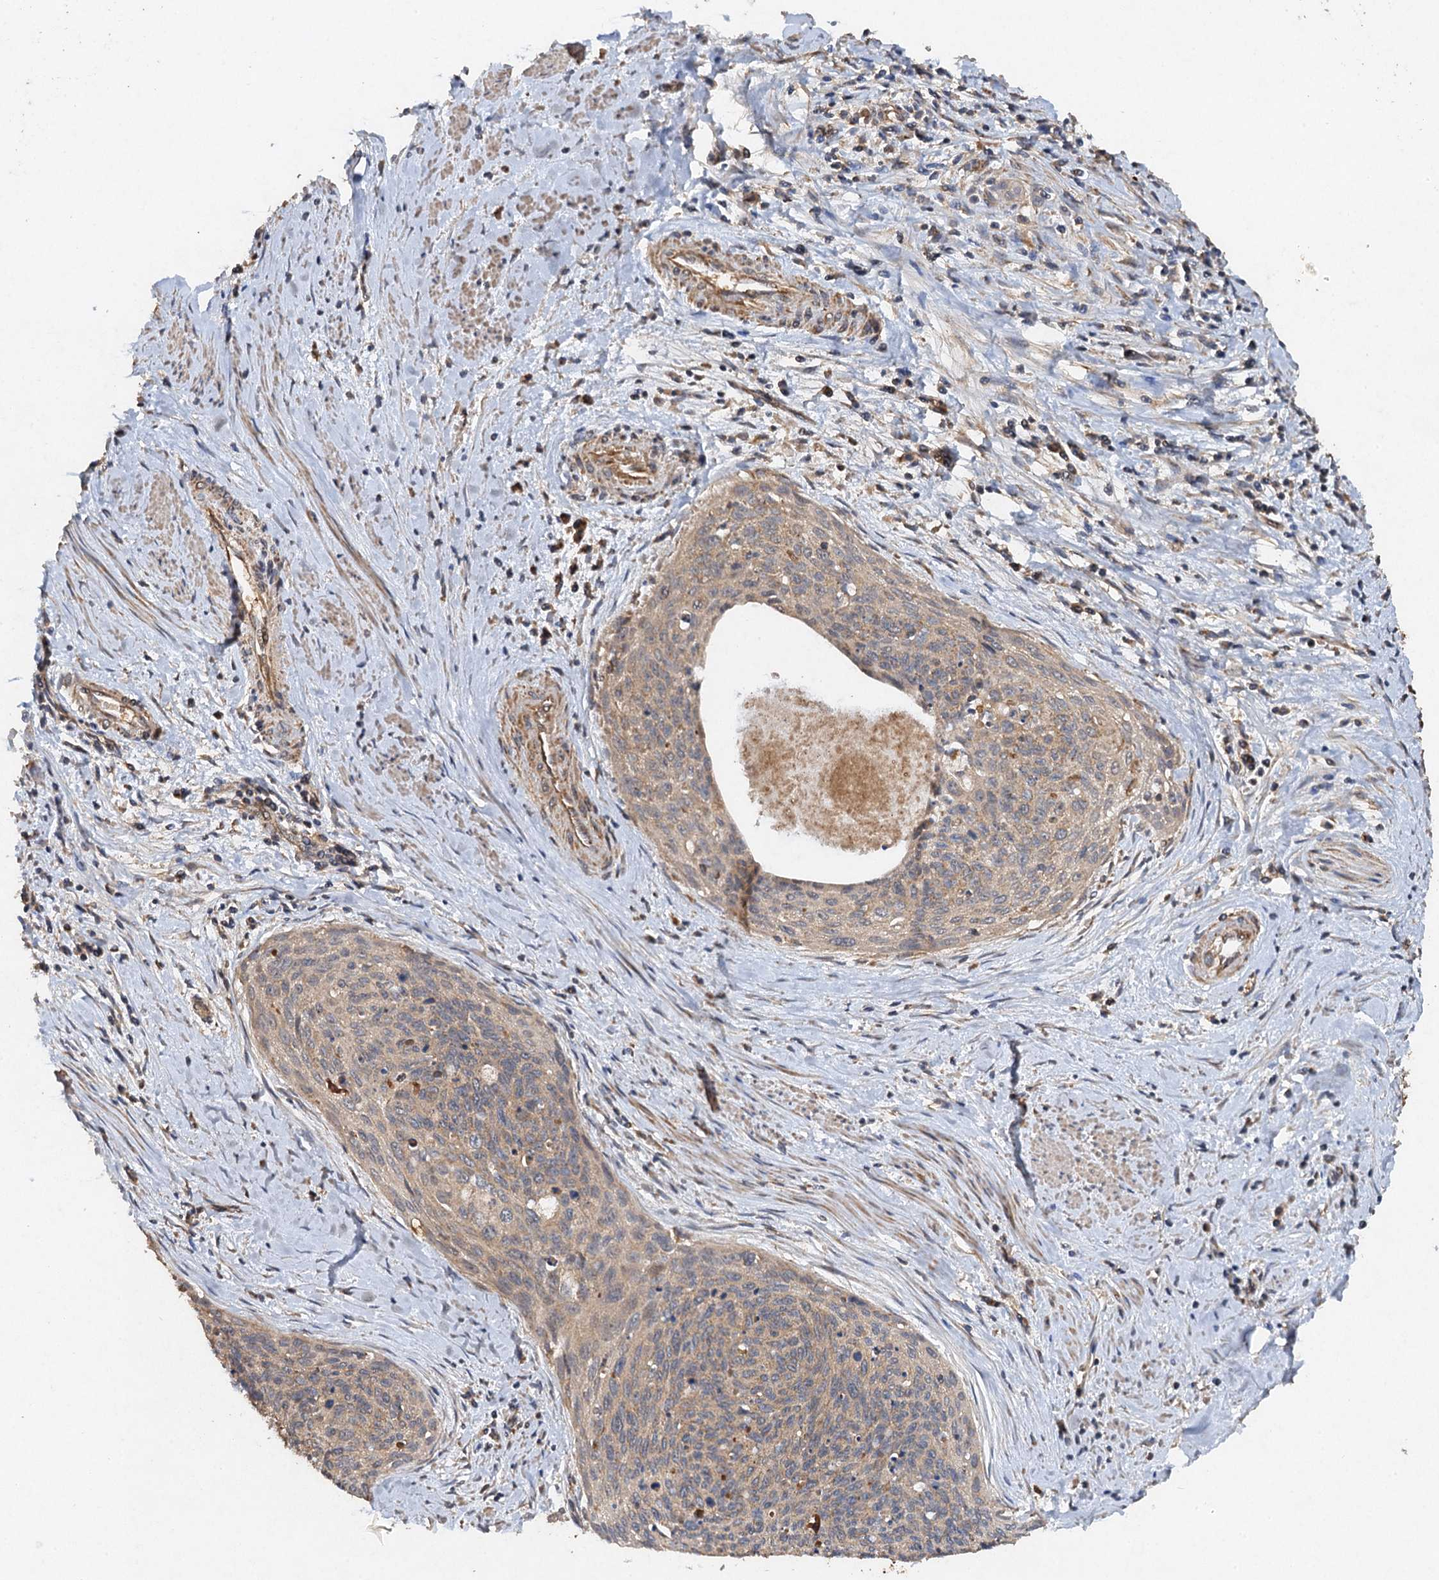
{"staining": {"intensity": "weak", "quantity": "25%-75%", "location": "cytoplasmic/membranous"}, "tissue": "cervical cancer", "cell_type": "Tumor cells", "image_type": "cancer", "snomed": [{"axis": "morphology", "description": "Squamous cell carcinoma, NOS"}, {"axis": "topography", "description": "Cervix"}], "caption": "Weak cytoplasmic/membranous staining for a protein is seen in about 25%-75% of tumor cells of cervical cancer using IHC.", "gene": "NDUFA13", "patient": {"sex": "female", "age": 55}}